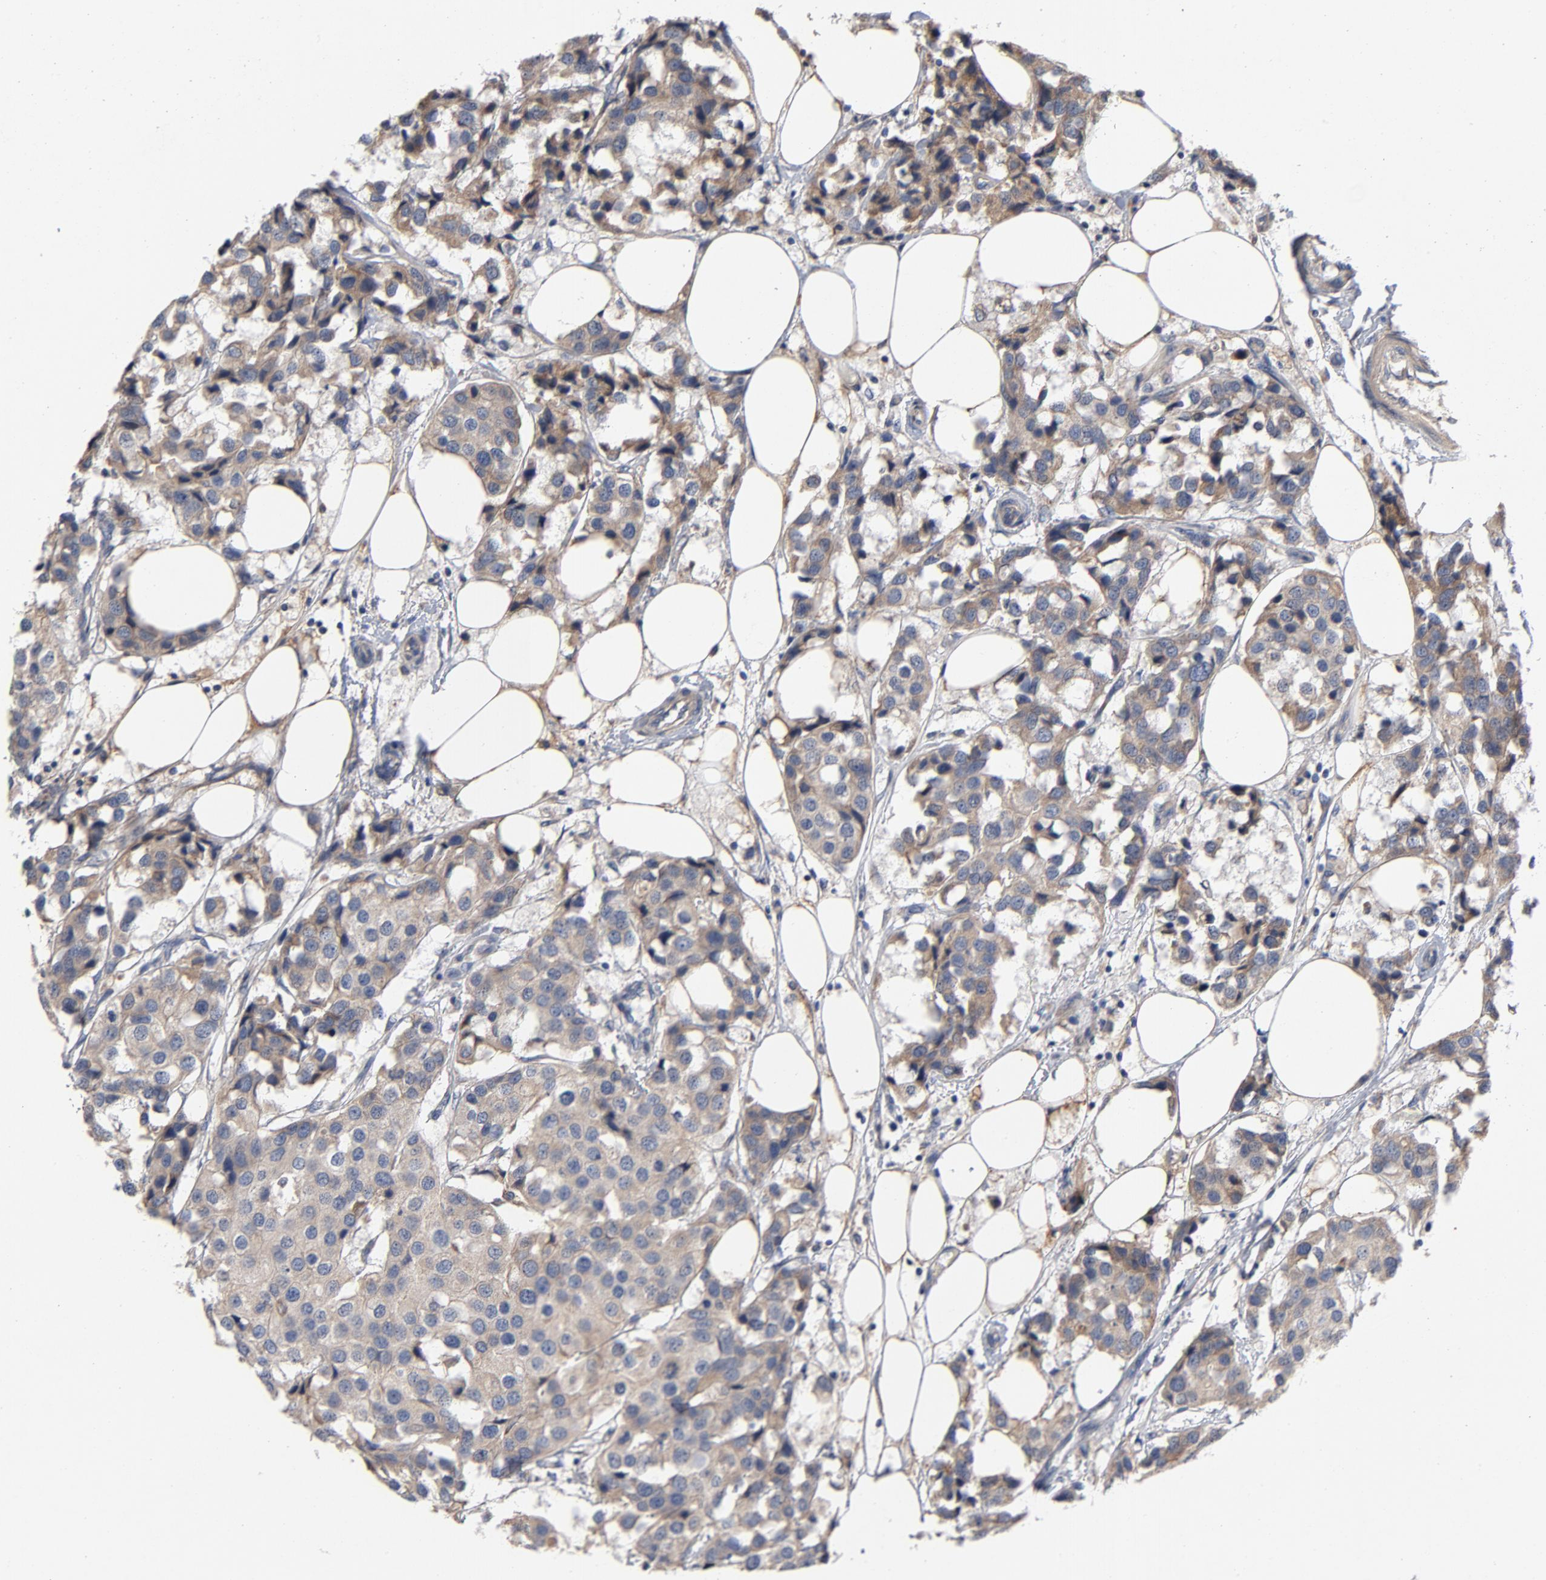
{"staining": {"intensity": "moderate", "quantity": ">75%", "location": "cytoplasmic/membranous"}, "tissue": "breast cancer", "cell_type": "Tumor cells", "image_type": "cancer", "snomed": [{"axis": "morphology", "description": "Duct carcinoma"}, {"axis": "topography", "description": "Breast"}], "caption": "An image of breast cancer stained for a protein reveals moderate cytoplasmic/membranous brown staining in tumor cells. (Stains: DAB in brown, nuclei in blue, Microscopy: brightfield microscopy at high magnification).", "gene": "CCDC134", "patient": {"sex": "female", "age": 80}}